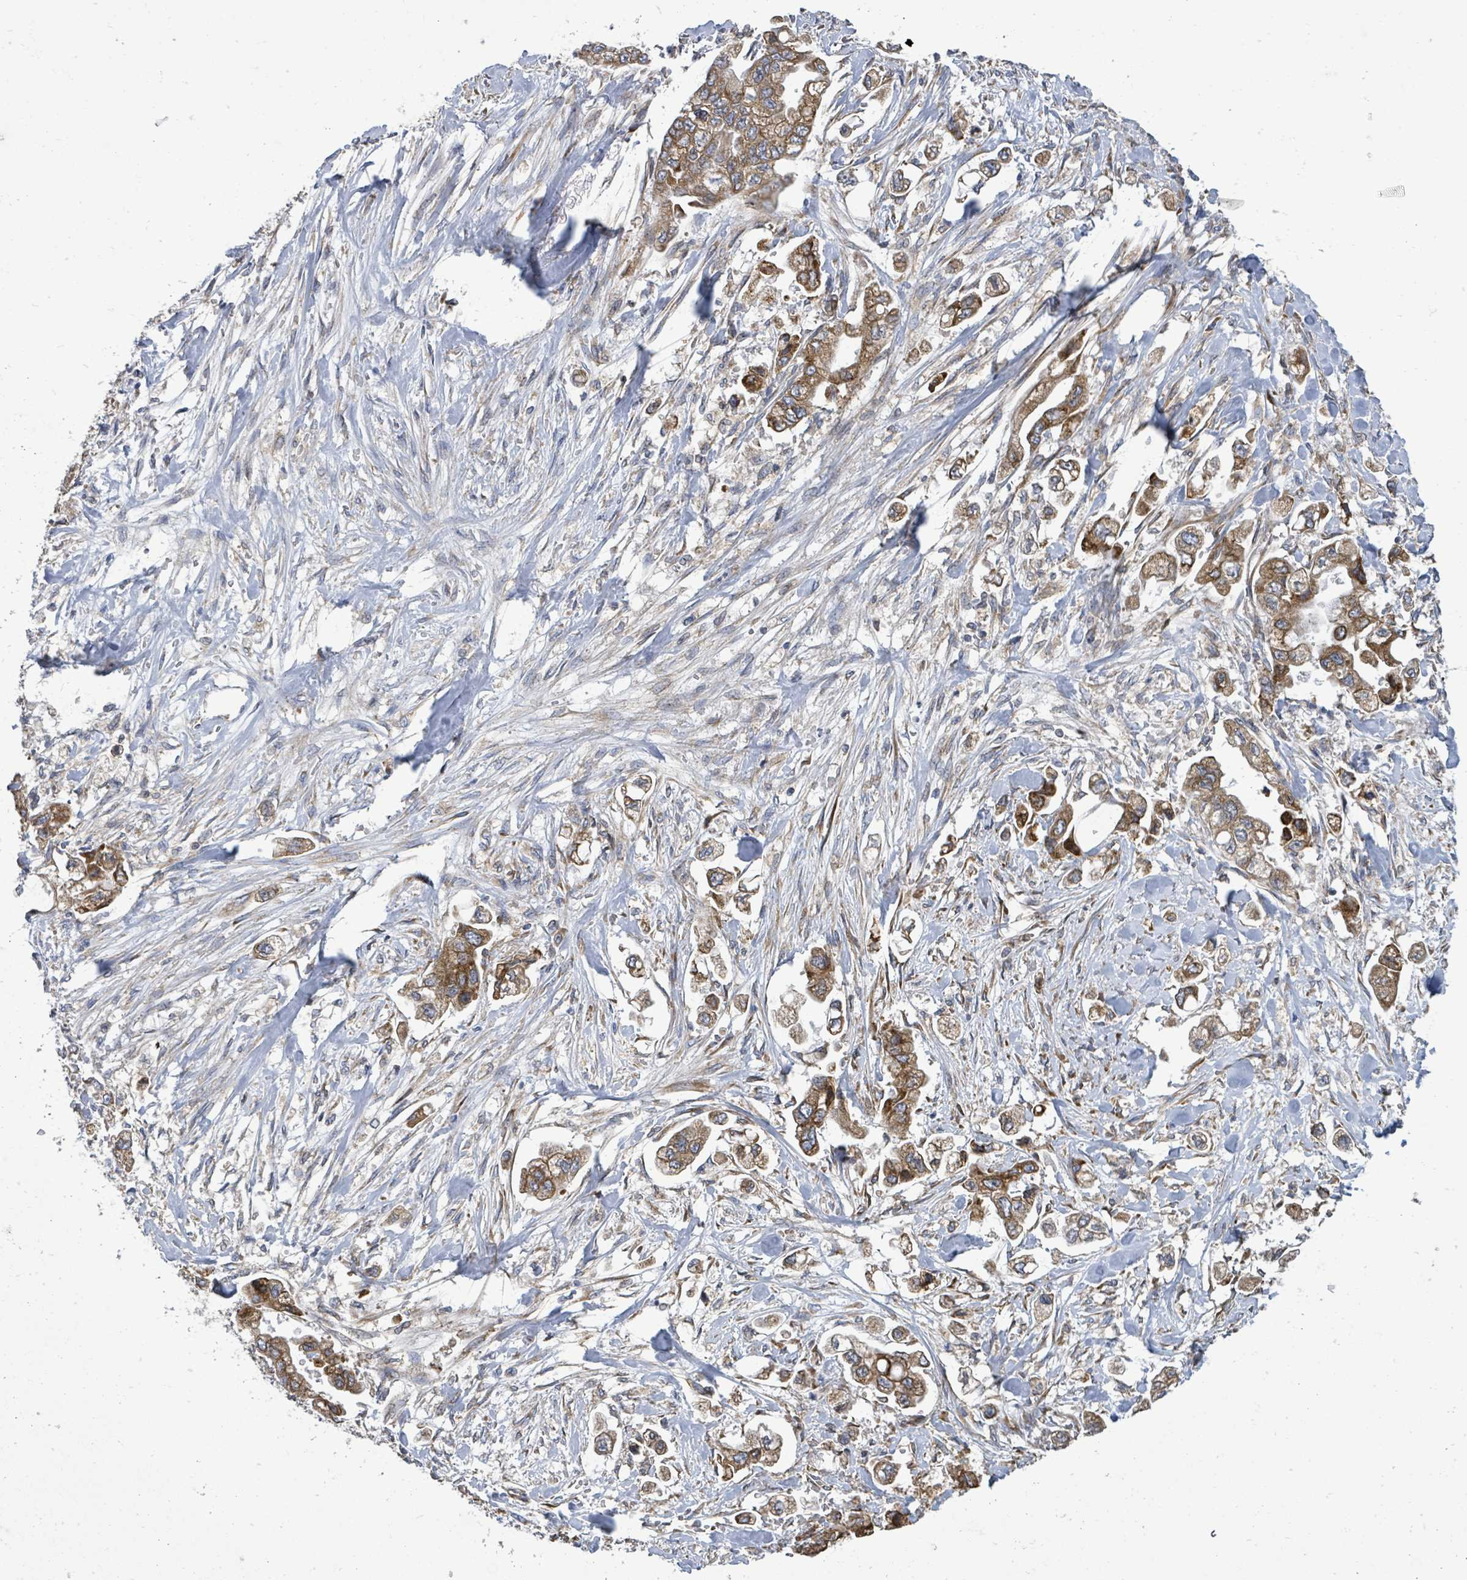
{"staining": {"intensity": "moderate", "quantity": ">75%", "location": "cytoplasmic/membranous"}, "tissue": "stomach cancer", "cell_type": "Tumor cells", "image_type": "cancer", "snomed": [{"axis": "morphology", "description": "Adenocarcinoma, NOS"}, {"axis": "topography", "description": "Stomach"}], "caption": "Protein staining of stomach adenocarcinoma tissue exhibits moderate cytoplasmic/membranous staining in approximately >75% of tumor cells. The protein is shown in brown color, while the nuclei are stained blue.", "gene": "NOMO1", "patient": {"sex": "male", "age": 62}}